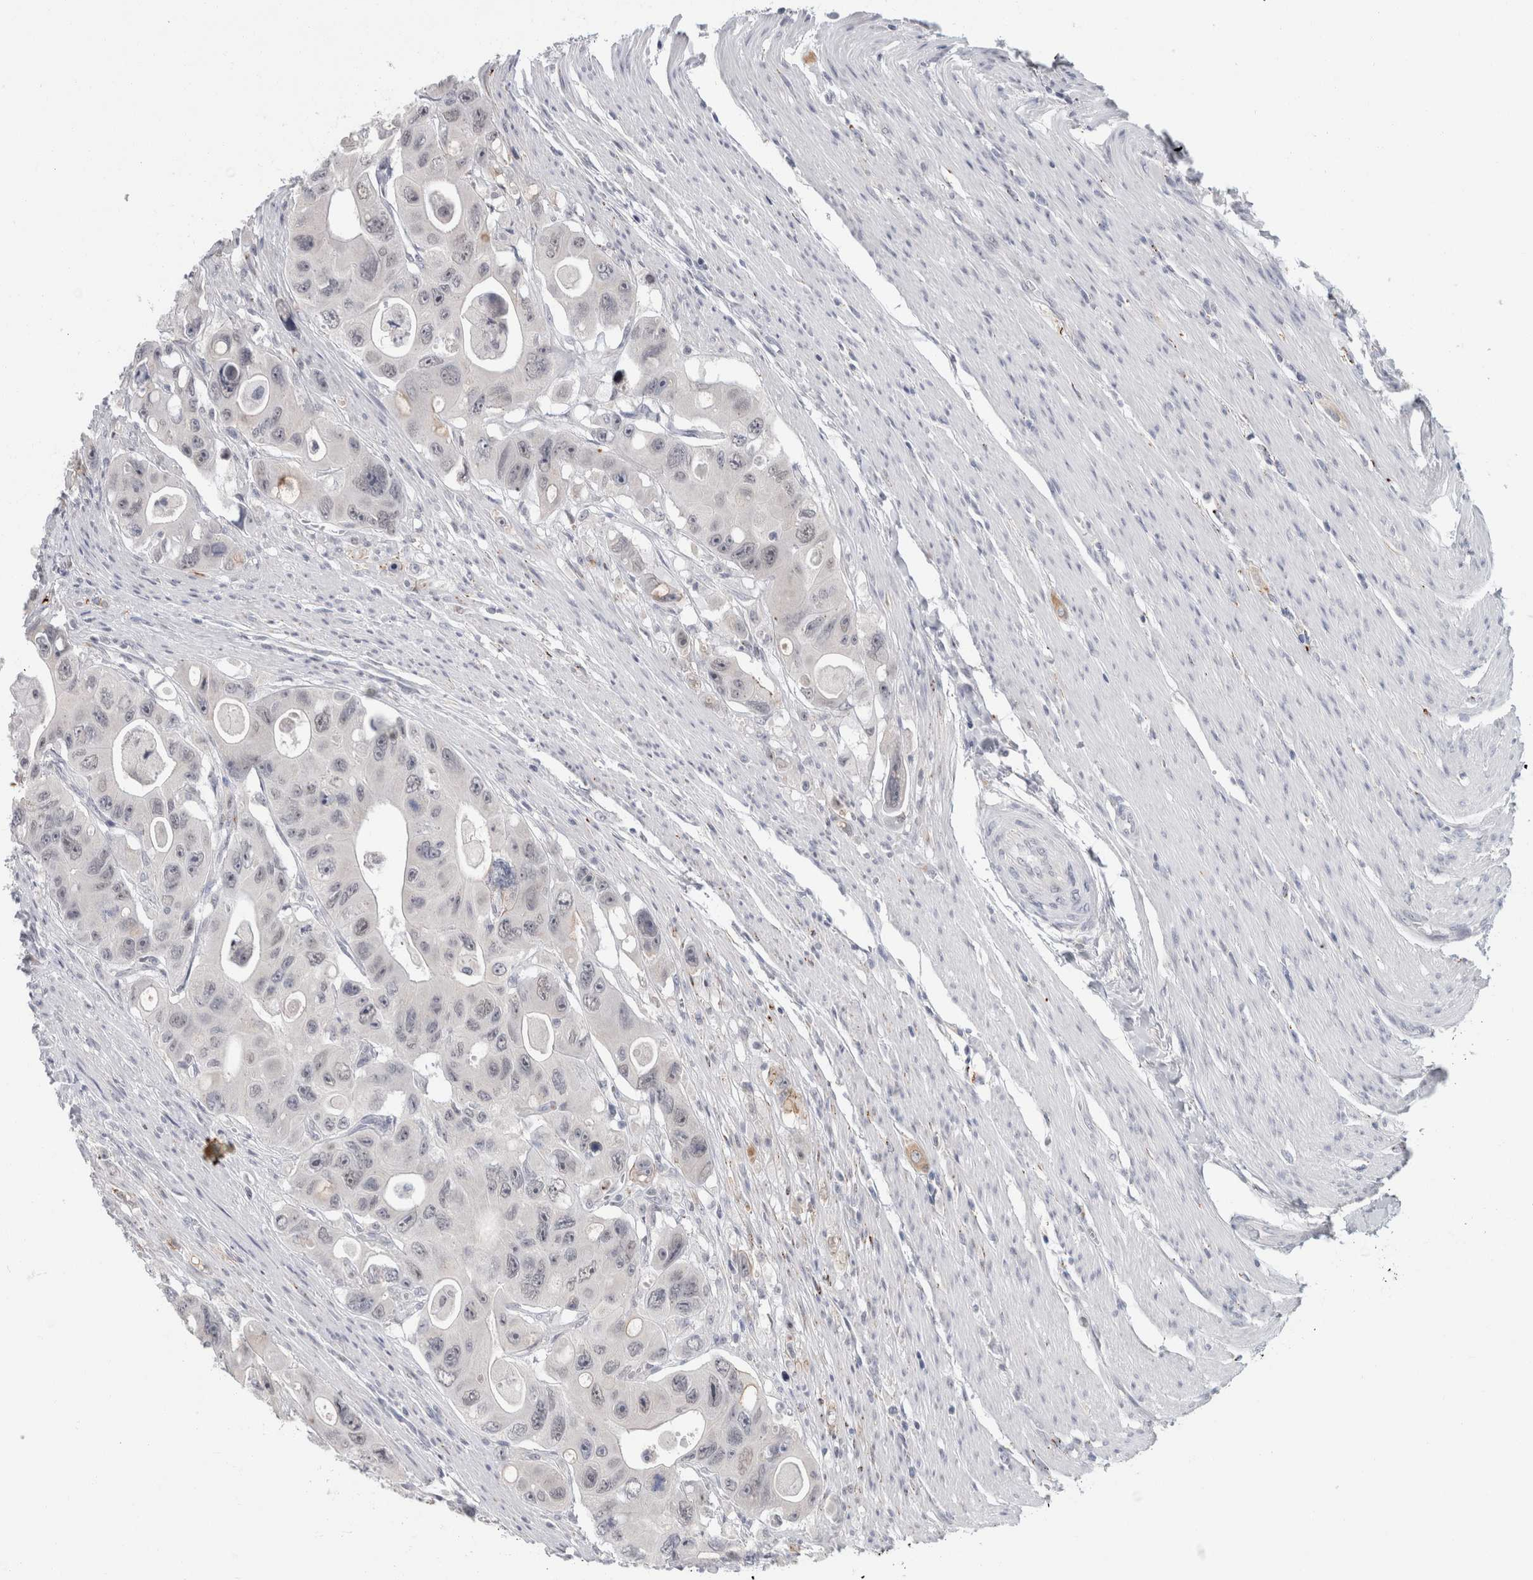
{"staining": {"intensity": "weak", "quantity": "<25%", "location": "nuclear"}, "tissue": "colorectal cancer", "cell_type": "Tumor cells", "image_type": "cancer", "snomed": [{"axis": "morphology", "description": "Adenocarcinoma, NOS"}, {"axis": "topography", "description": "Colon"}], "caption": "Micrograph shows no protein expression in tumor cells of colorectal cancer tissue.", "gene": "NIPA1", "patient": {"sex": "female", "age": 46}}